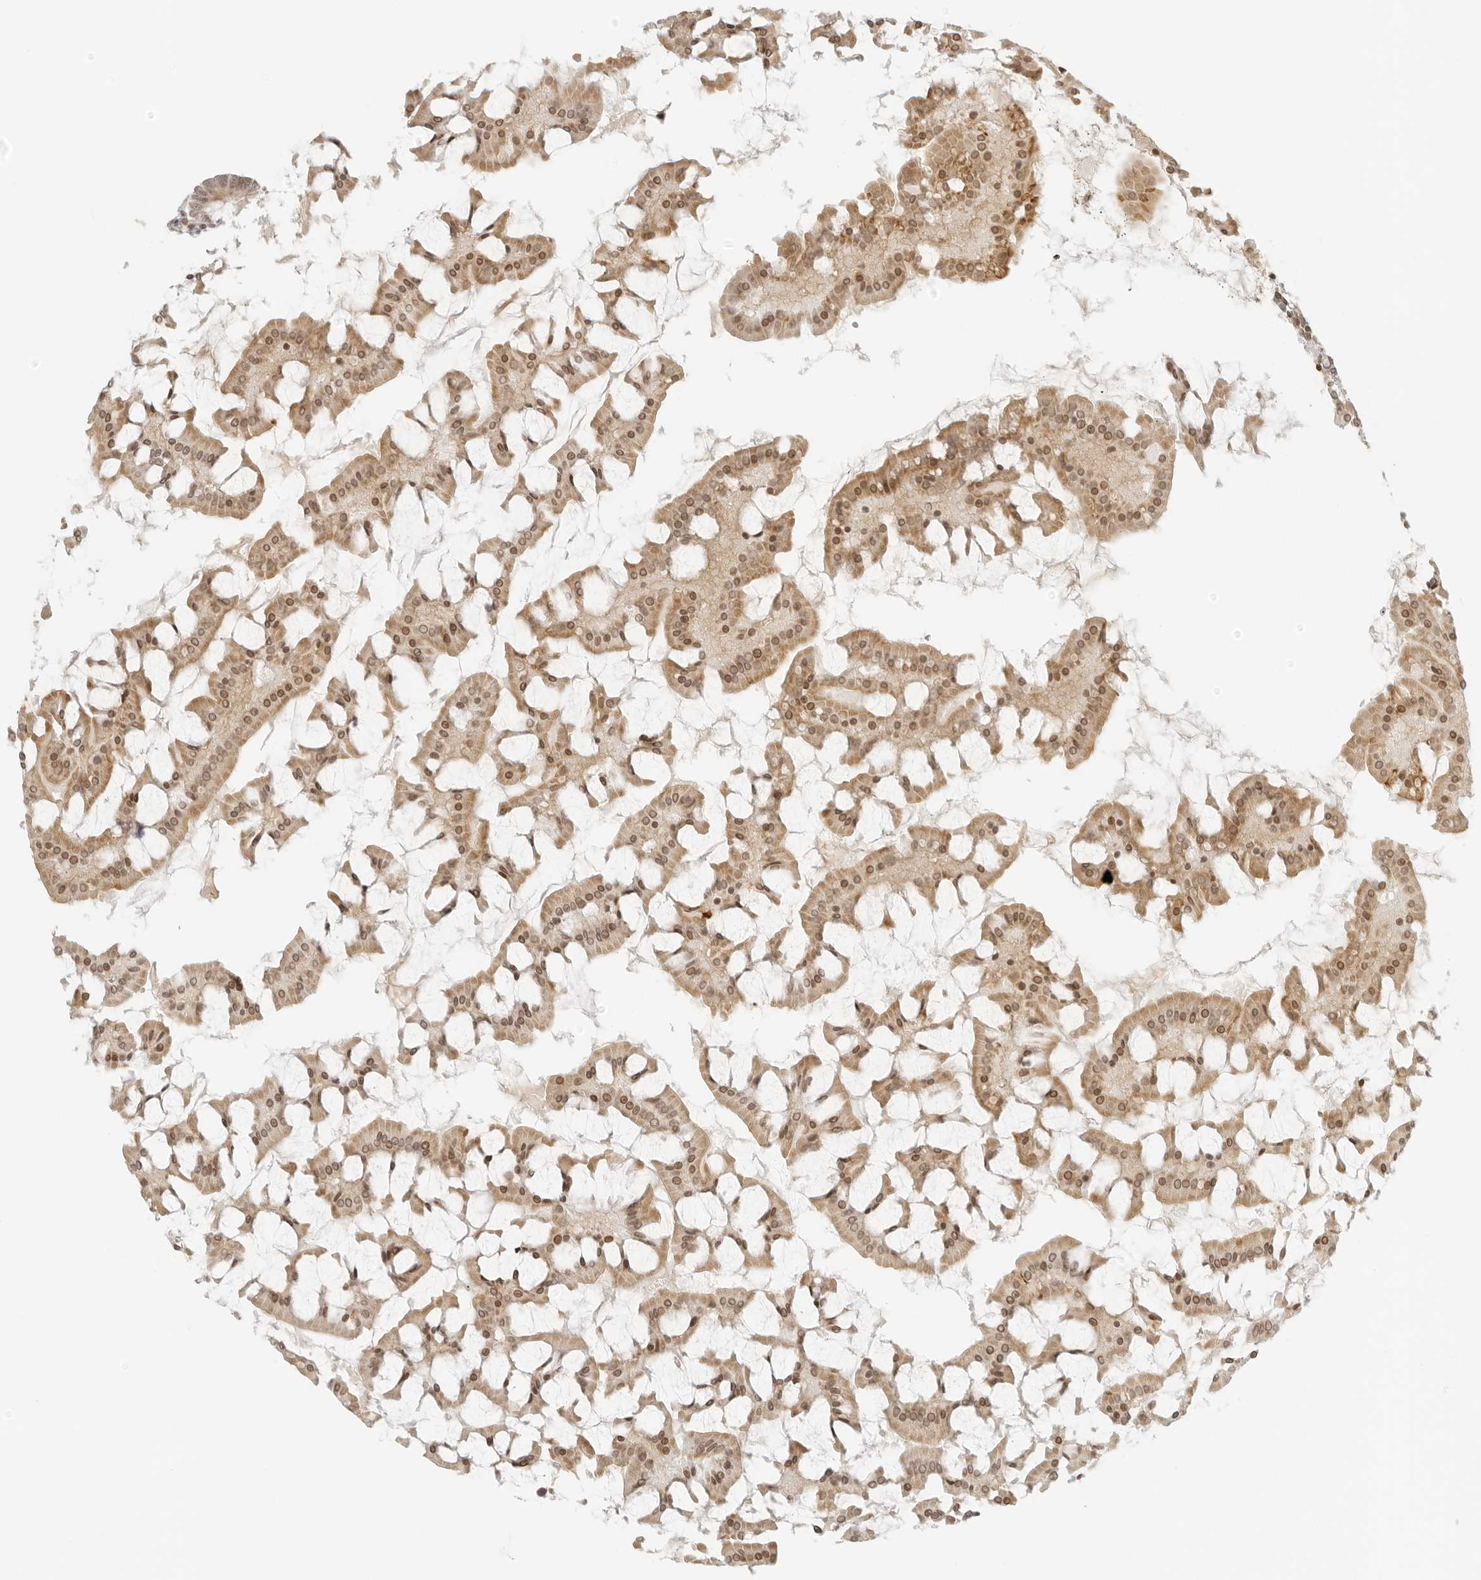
{"staining": {"intensity": "moderate", "quantity": "<25%", "location": "cytoplasmic/membranous,nuclear"}, "tissue": "small intestine", "cell_type": "Glandular cells", "image_type": "normal", "snomed": [{"axis": "morphology", "description": "Normal tissue, NOS"}, {"axis": "topography", "description": "Small intestine"}], "caption": "IHC image of unremarkable small intestine: small intestine stained using immunohistochemistry reveals low levels of moderate protein expression localized specifically in the cytoplasmic/membranous,nuclear of glandular cells, appearing as a cytoplasmic/membranous,nuclear brown color.", "gene": "ZNF407", "patient": {"sex": "male", "age": 41}}